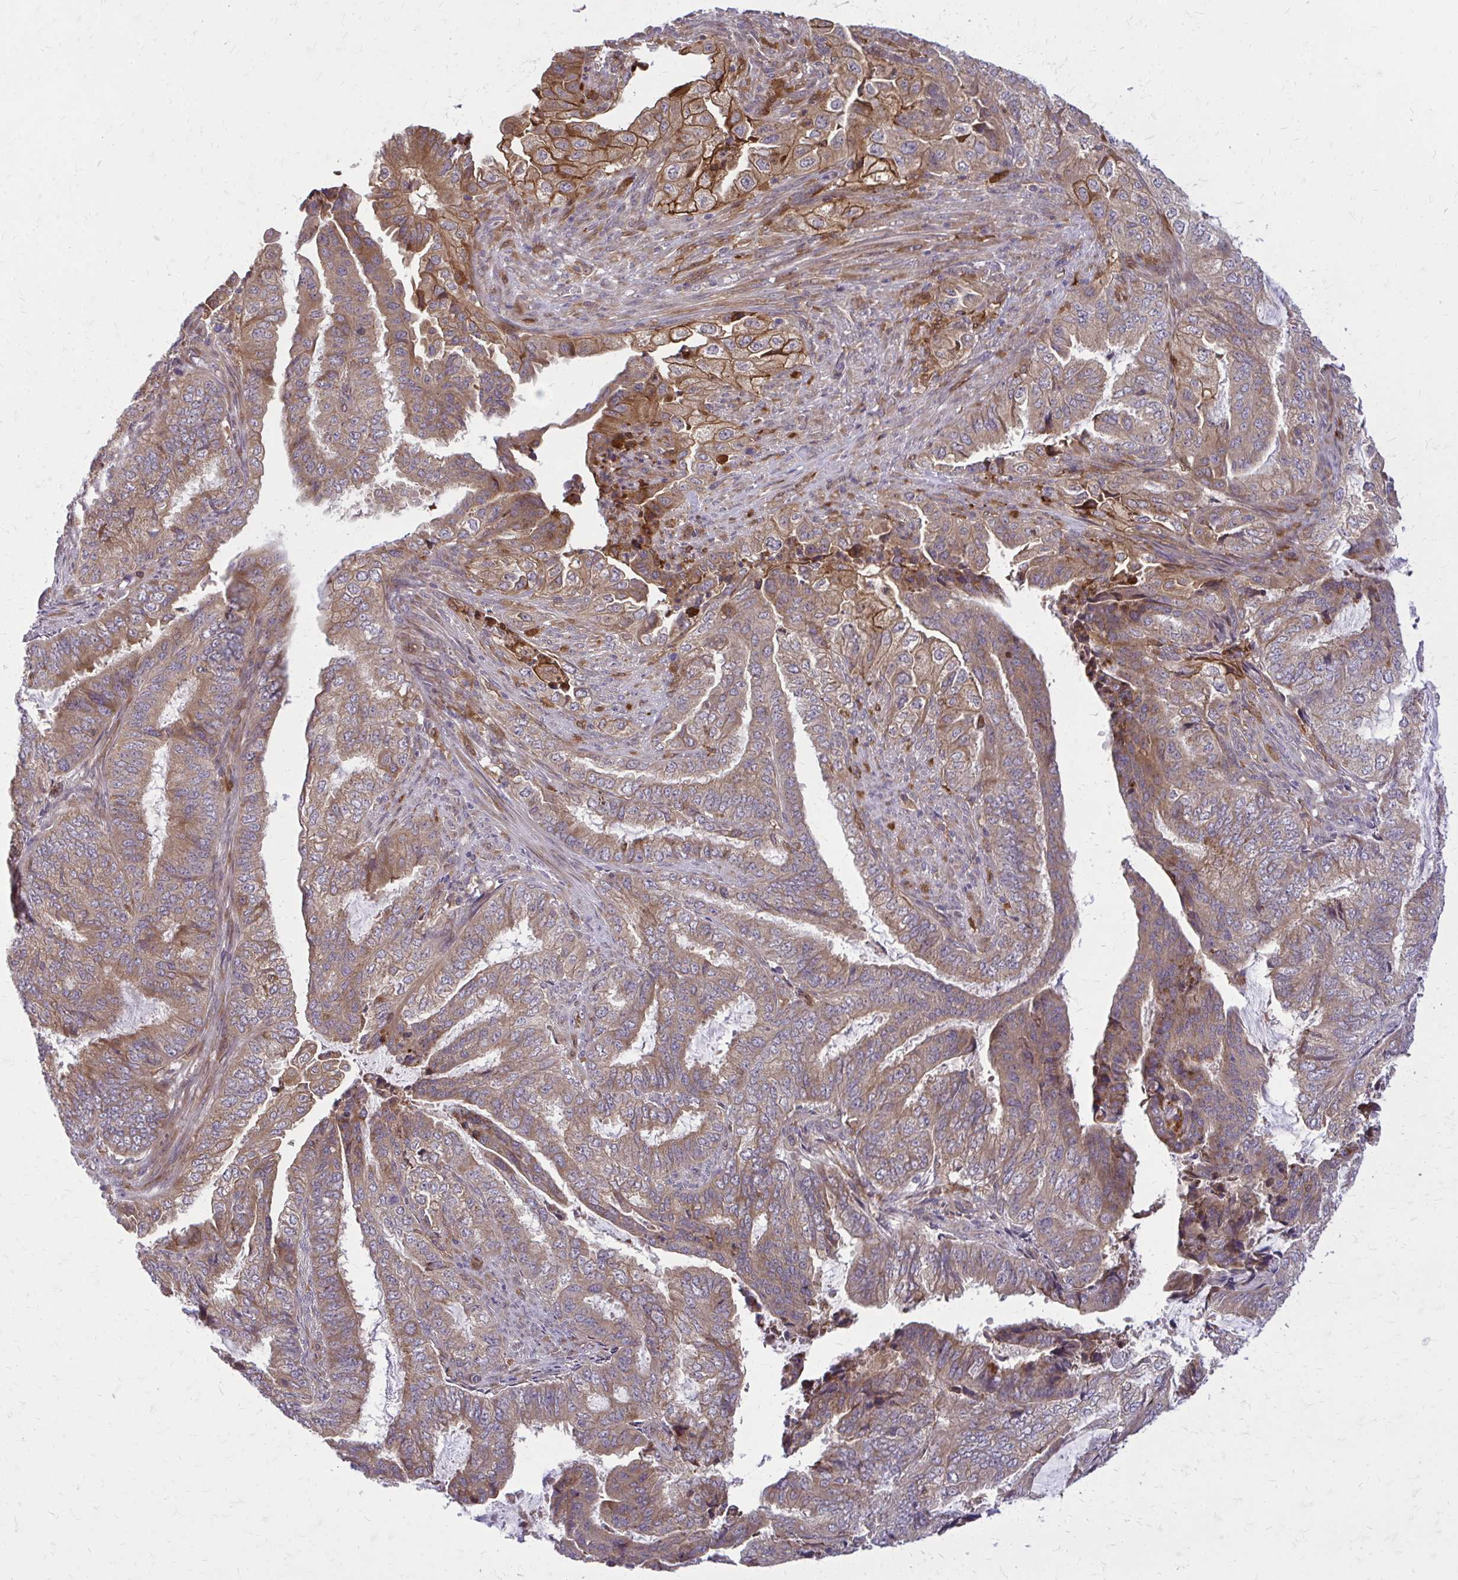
{"staining": {"intensity": "moderate", "quantity": ">75%", "location": "cytoplasmic/membranous"}, "tissue": "endometrial cancer", "cell_type": "Tumor cells", "image_type": "cancer", "snomed": [{"axis": "morphology", "description": "Adenocarcinoma, NOS"}, {"axis": "topography", "description": "Endometrium"}], "caption": "Immunohistochemistry (IHC) (DAB (3,3'-diaminobenzidine)) staining of human adenocarcinoma (endometrial) demonstrates moderate cytoplasmic/membranous protein staining in approximately >75% of tumor cells.", "gene": "OXNAD1", "patient": {"sex": "female", "age": 51}}